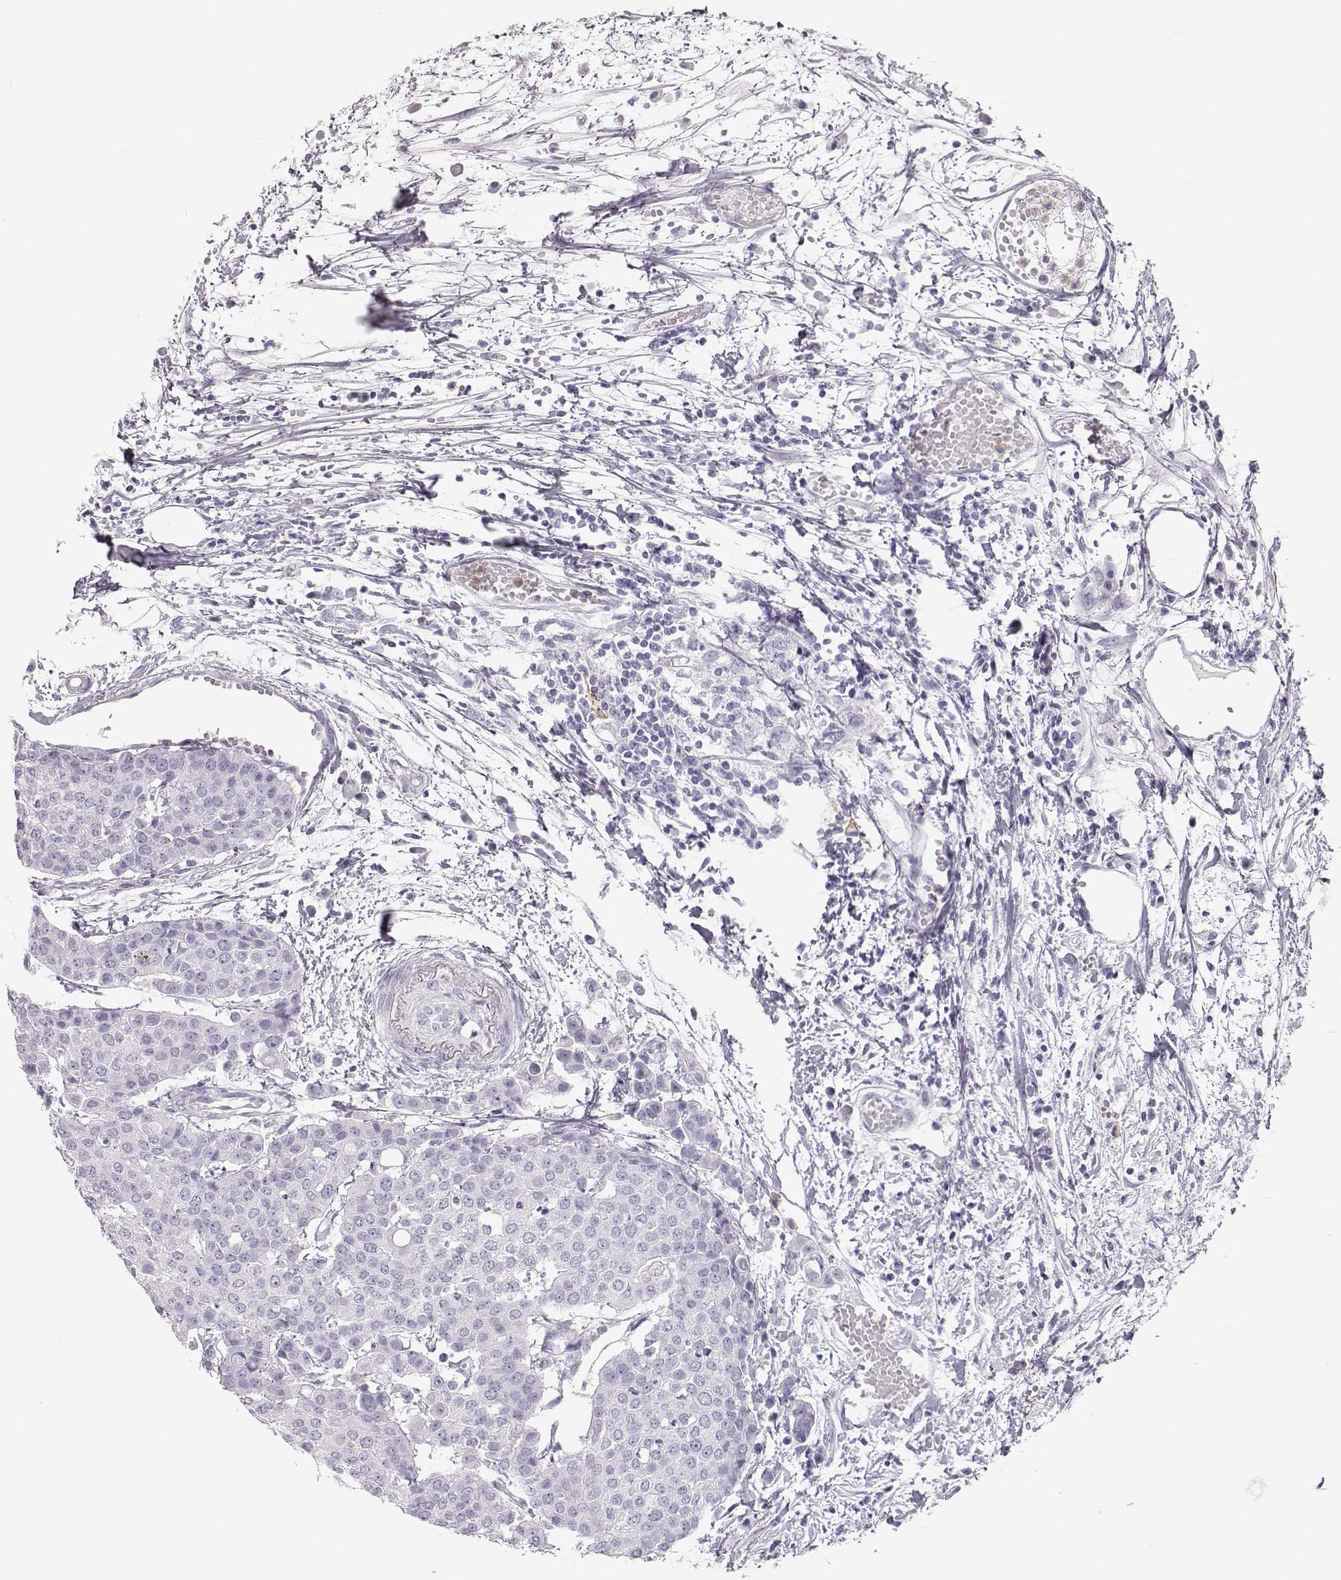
{"staining": {"intensity": "negative", "quantity": "none", "location": "none"}, "tissue": "carcinoid", "cell_type": "Tumor cells", "image_type": "cancer", "snomed": [{"axis": "morphology", "description": "Carcinoid, malignant, NOS"}, {"axis": "topography", "description": "Colon"}], "caption": "IHC micrograph of human carcinoid (malignant) stained for a protein (brown), which shows no positivity in tumor cells. Nuclei are stained in blue.", "gene": "MIP", "patient": {"sex": "male", "age": 81}}